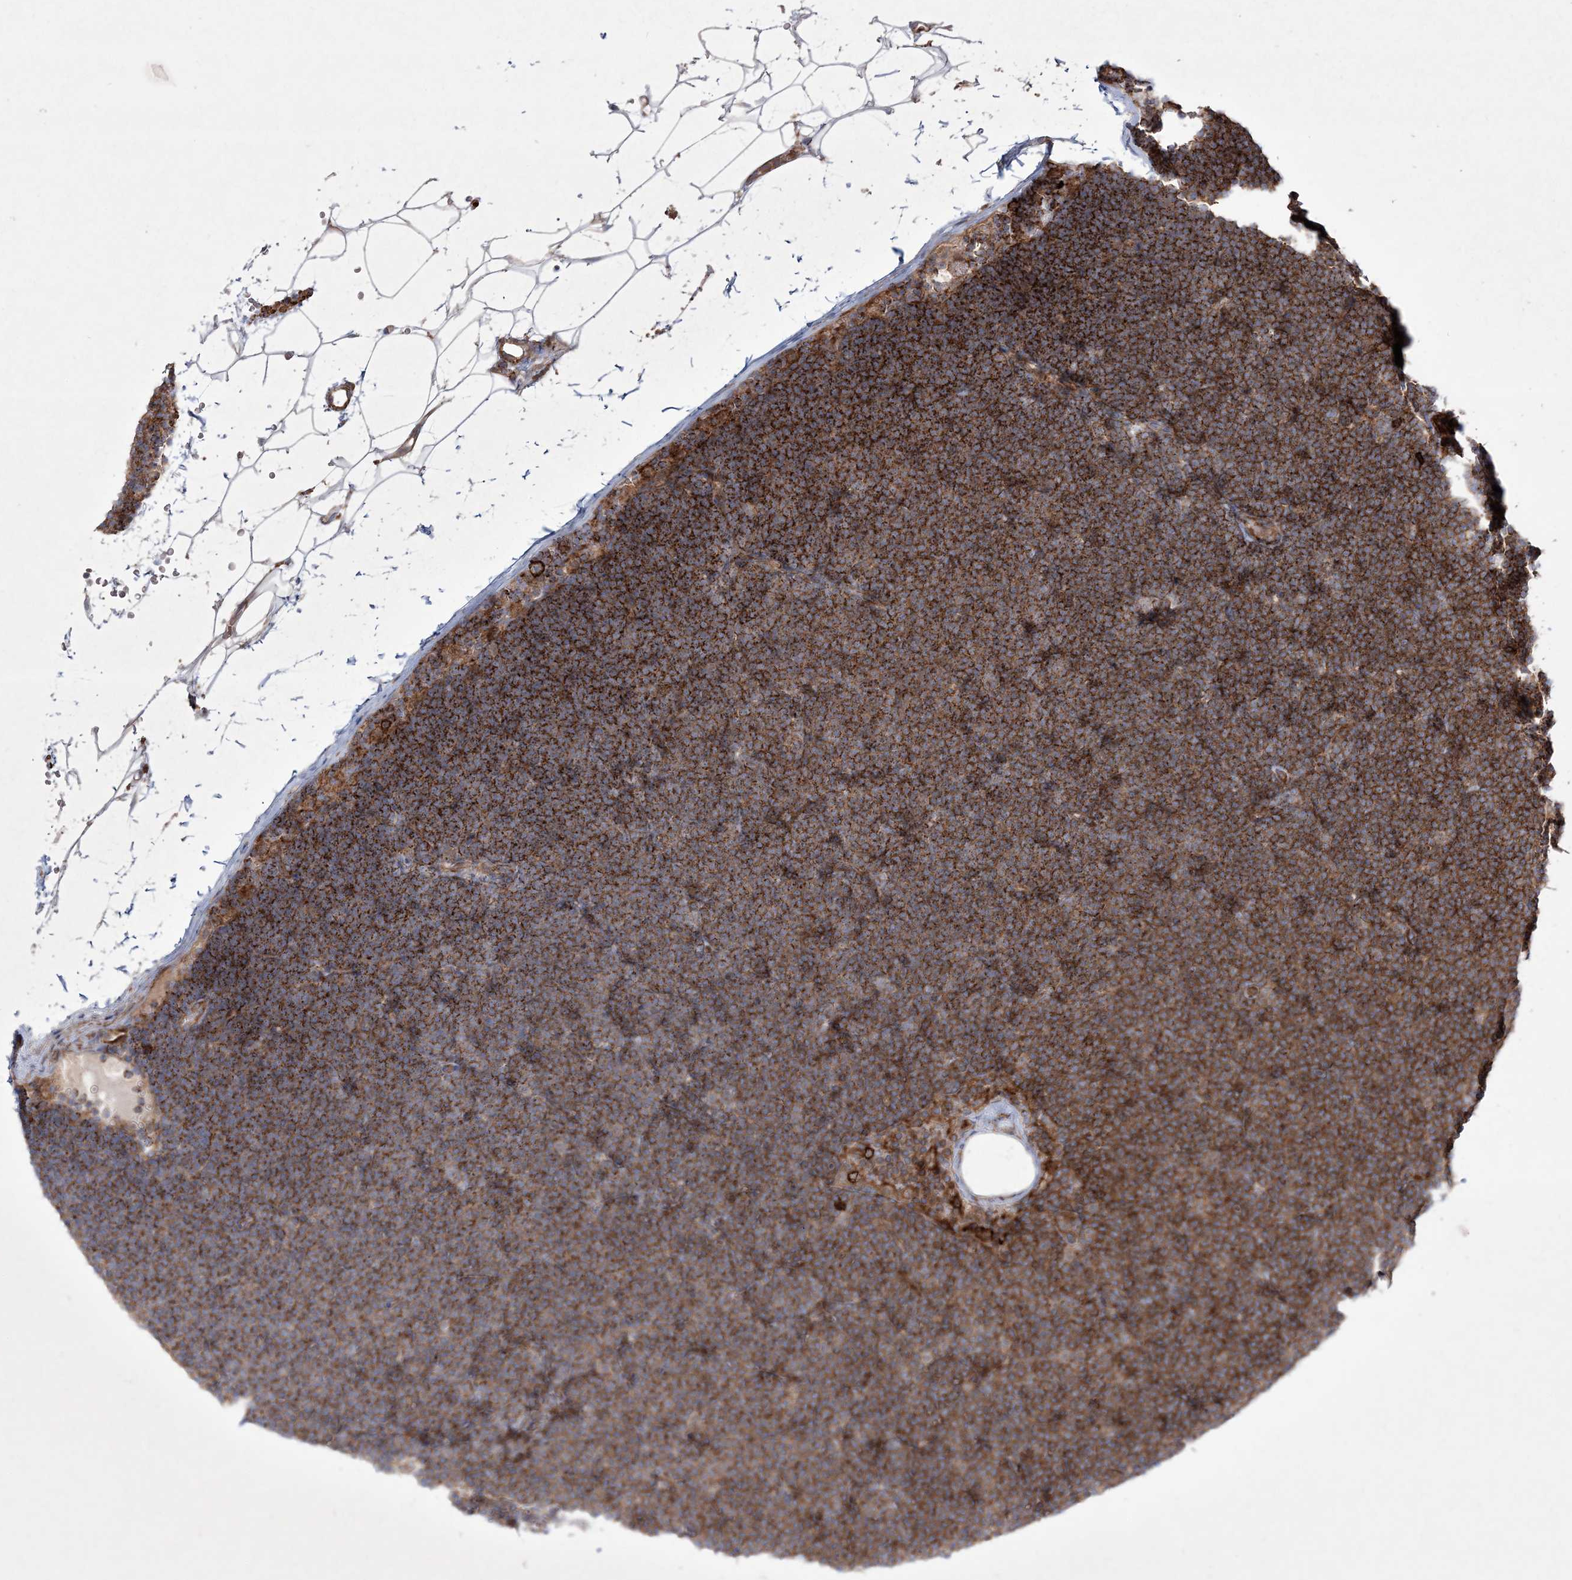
{"staining": {"intensity": "strong", "quantity": ">75%", "location": "cytoplasmic/membranous"}, "tissue": "lymphoma", "cell_type": "Tumor cells", "image_type": "cancer", "snomed": [{"axis": "morphology", "description": "Malignant lymphoma, non-Hodgkin's type, Low grade"}, {"axis": "topography", "description": "Lymph node"}], "caption": "The immunohistochemical stain highlights strong cytoplasmic/membranous staining in tumor cells of lymphoma tissue.", "gene": "RICTOR", "patient": {"sex": "female", "age": 53}}